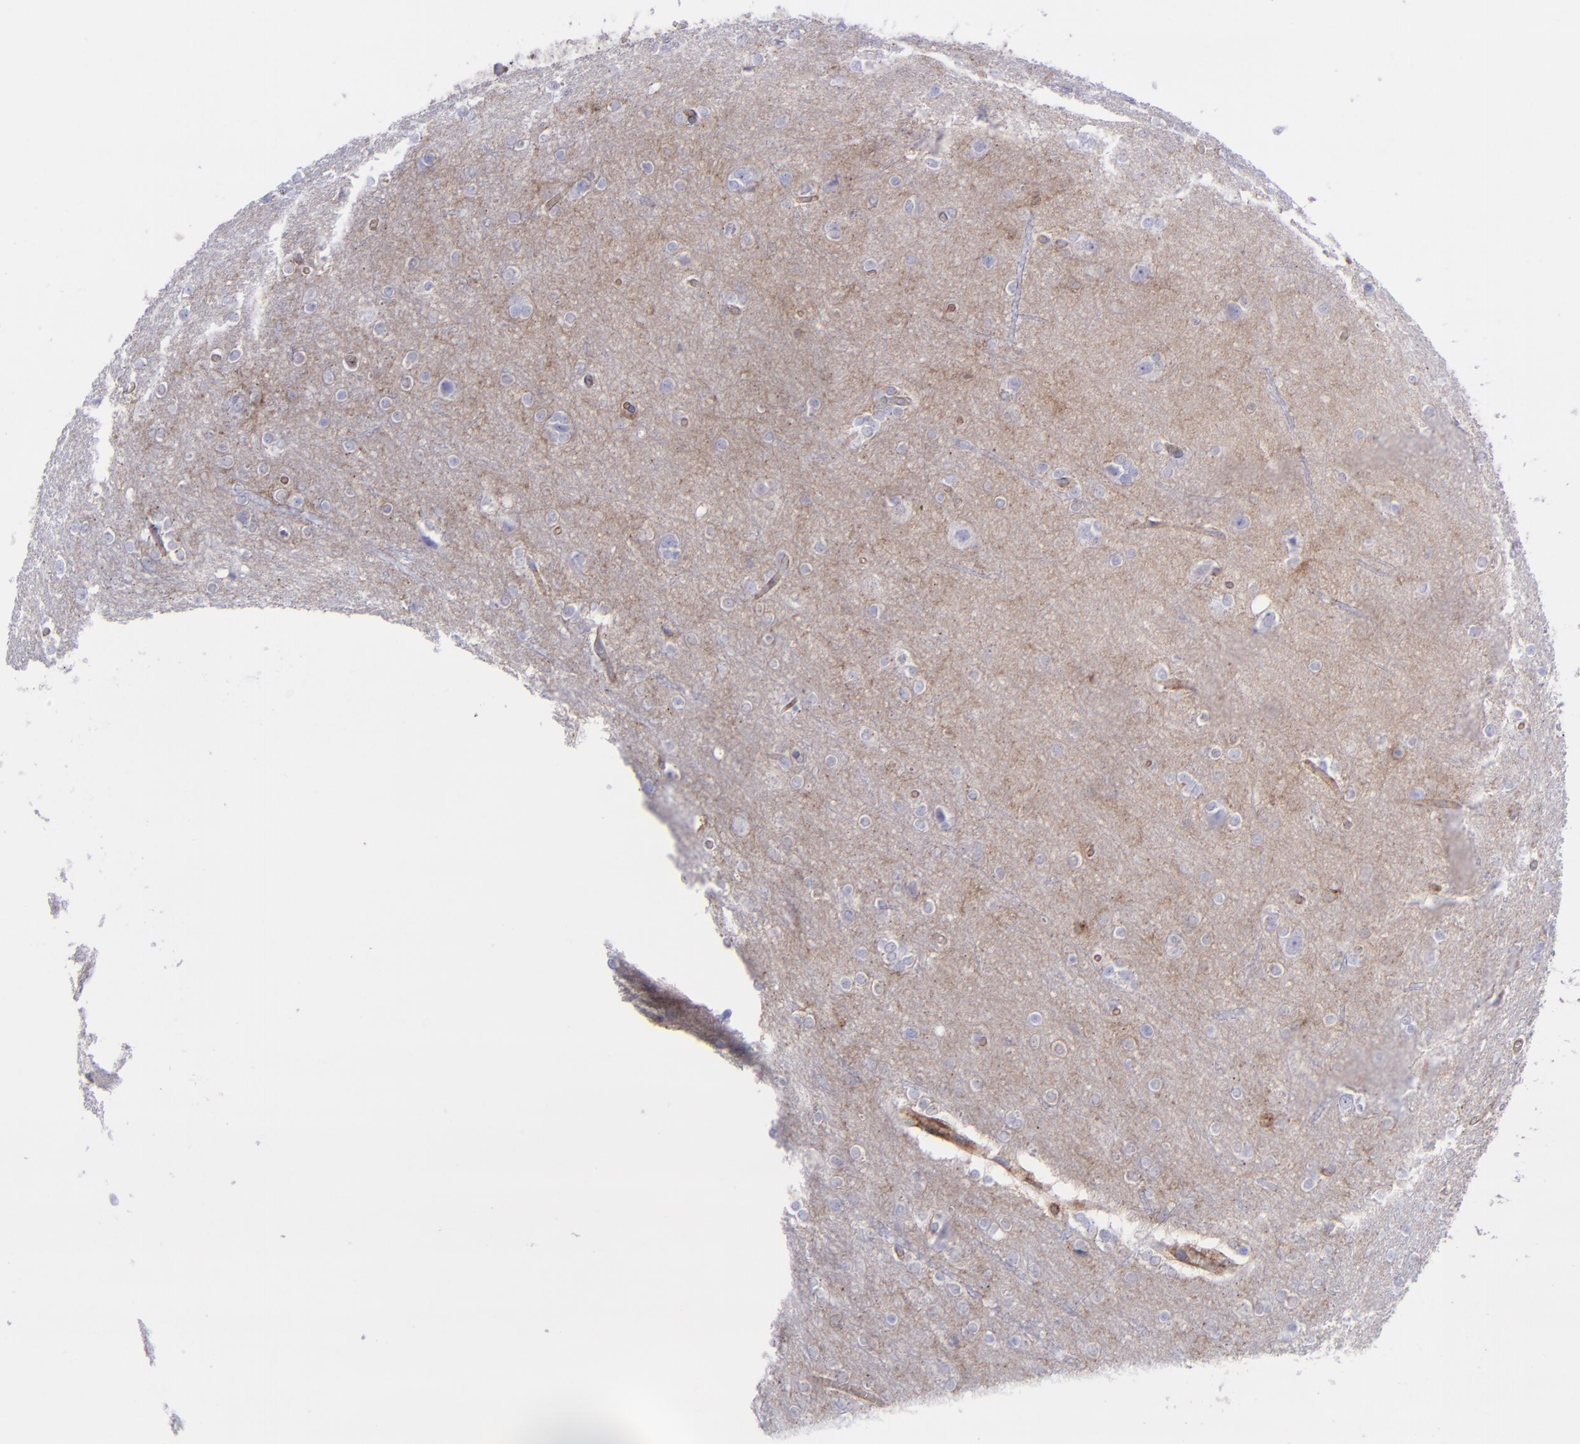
{"staining": {"intensity": "moderate", "quantity": "25%-75%", "location": "cytoplasmic/membranous"}, "tissue": "cerebral cortex", "cell_type": "Endothelial cells", "image_type": "normal", "snomed": [{"axis": "morphology", "description": "Normal tissue, NOS"}, {"axis": "topography", "description": "Cerebral cortex"}], "caption": "Human cerebral cortex stained with a protein marker reveals moderate staining in endothelial cells.", "gene": "ITGAV", "patient": {"sex": "female", "age": 54}}